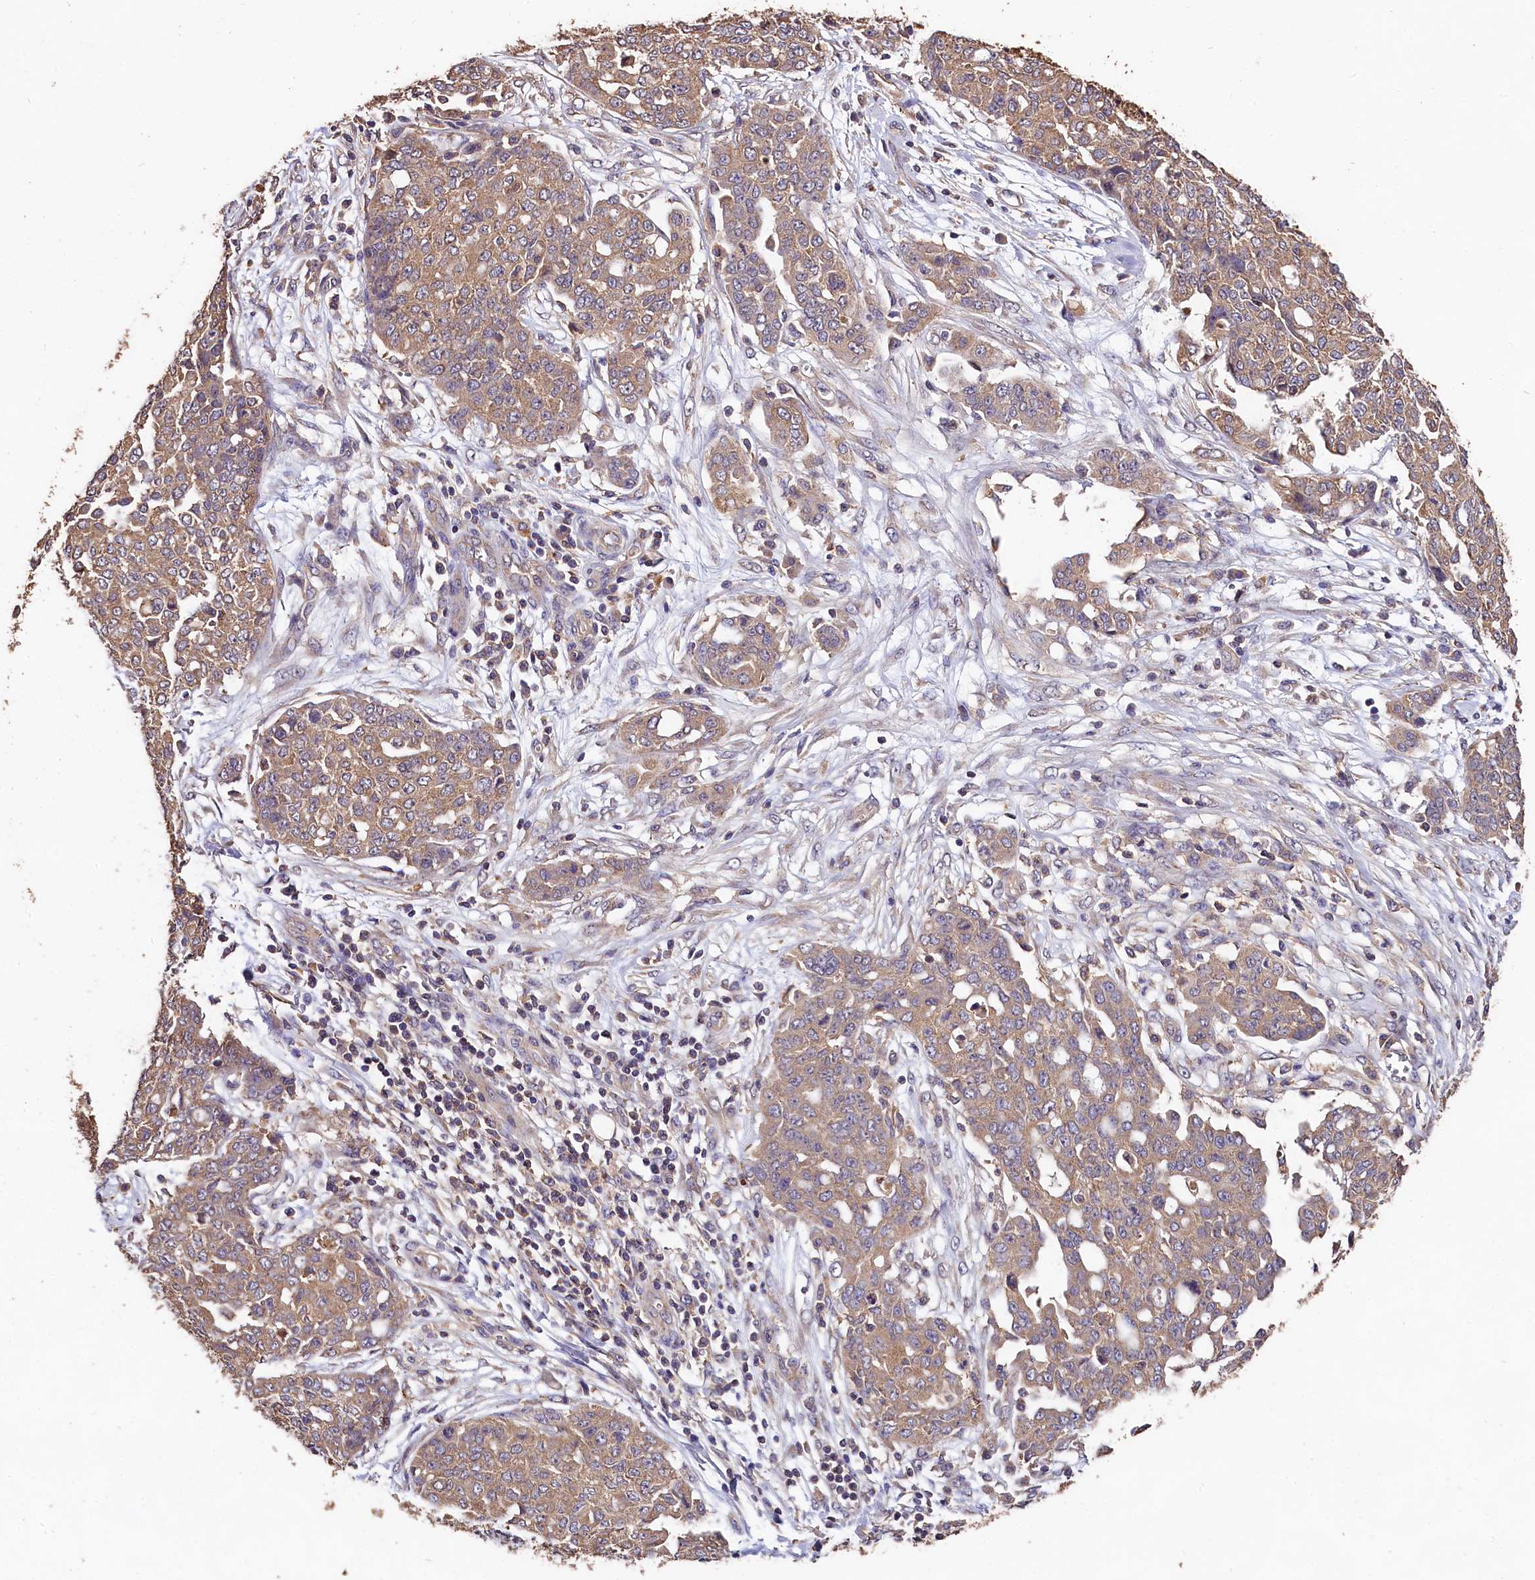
{"staining": {"intensity": "moderate", "quantity": ">75%", "location": "cytoplasmic/membranous"}, "tissue": "ovarian cancer", "cell_type": "Tumor cells", "image_type": "cancer", "snomed": [{"axis": "morphology", "description": "Cystadenocarcinoma, serous, NOS"}, {"axis": "topography", "description": "Soft tissue"}, {"axis": "topography", "description": "Ovary"}], "caption": "Ovarian serous cystadenocarcinoma stained with a brown dye shows moderate cytoplasmic/membranous positive staining in approximately >75% of tumor cells.", "gene": "OAS3", "patient": {"sex": "female", "age": 57}}